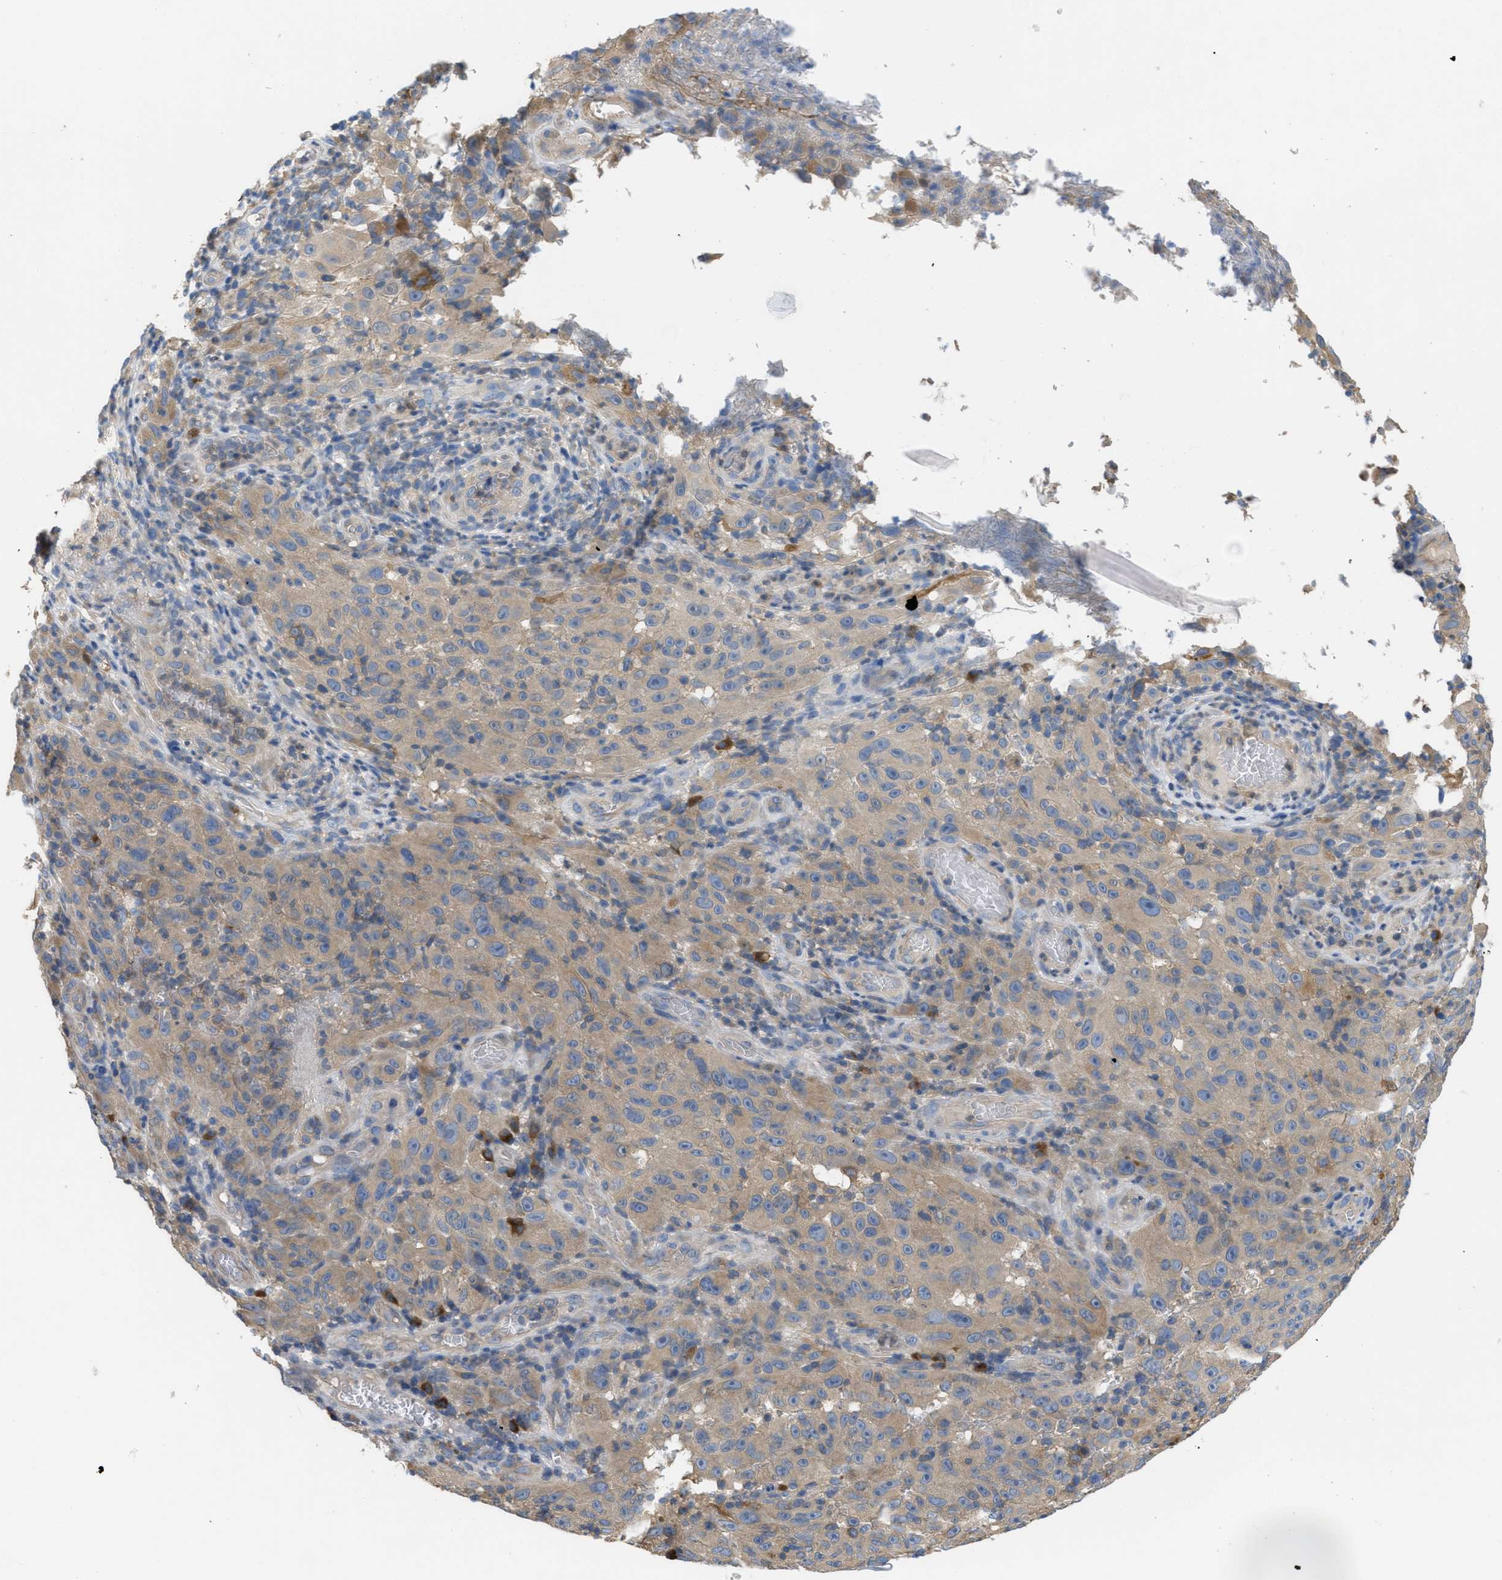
{"staining": {"intensity": "weak", "quantity": ">75%", "location": "cytoplasmic/membranous"}, "tissue": "melanoma", "cell_type": "Tumor cells", "image_type": "cancer", "snomed": [{"axis": "morphology", "description": "Malignant melanoma, NOS"}, {"axis": "topography", "description": "Skin"}], "caption": "Immunohistochemistry (IHC) (DAB (3,3'-diaminobenzidine)) staining of melanoma reveals weak cytoplasmic/membranous protein staining in approximately >75% of tumor cells.", "gene": "UBA5", "patient": {"sex": "female", "age": 82}}